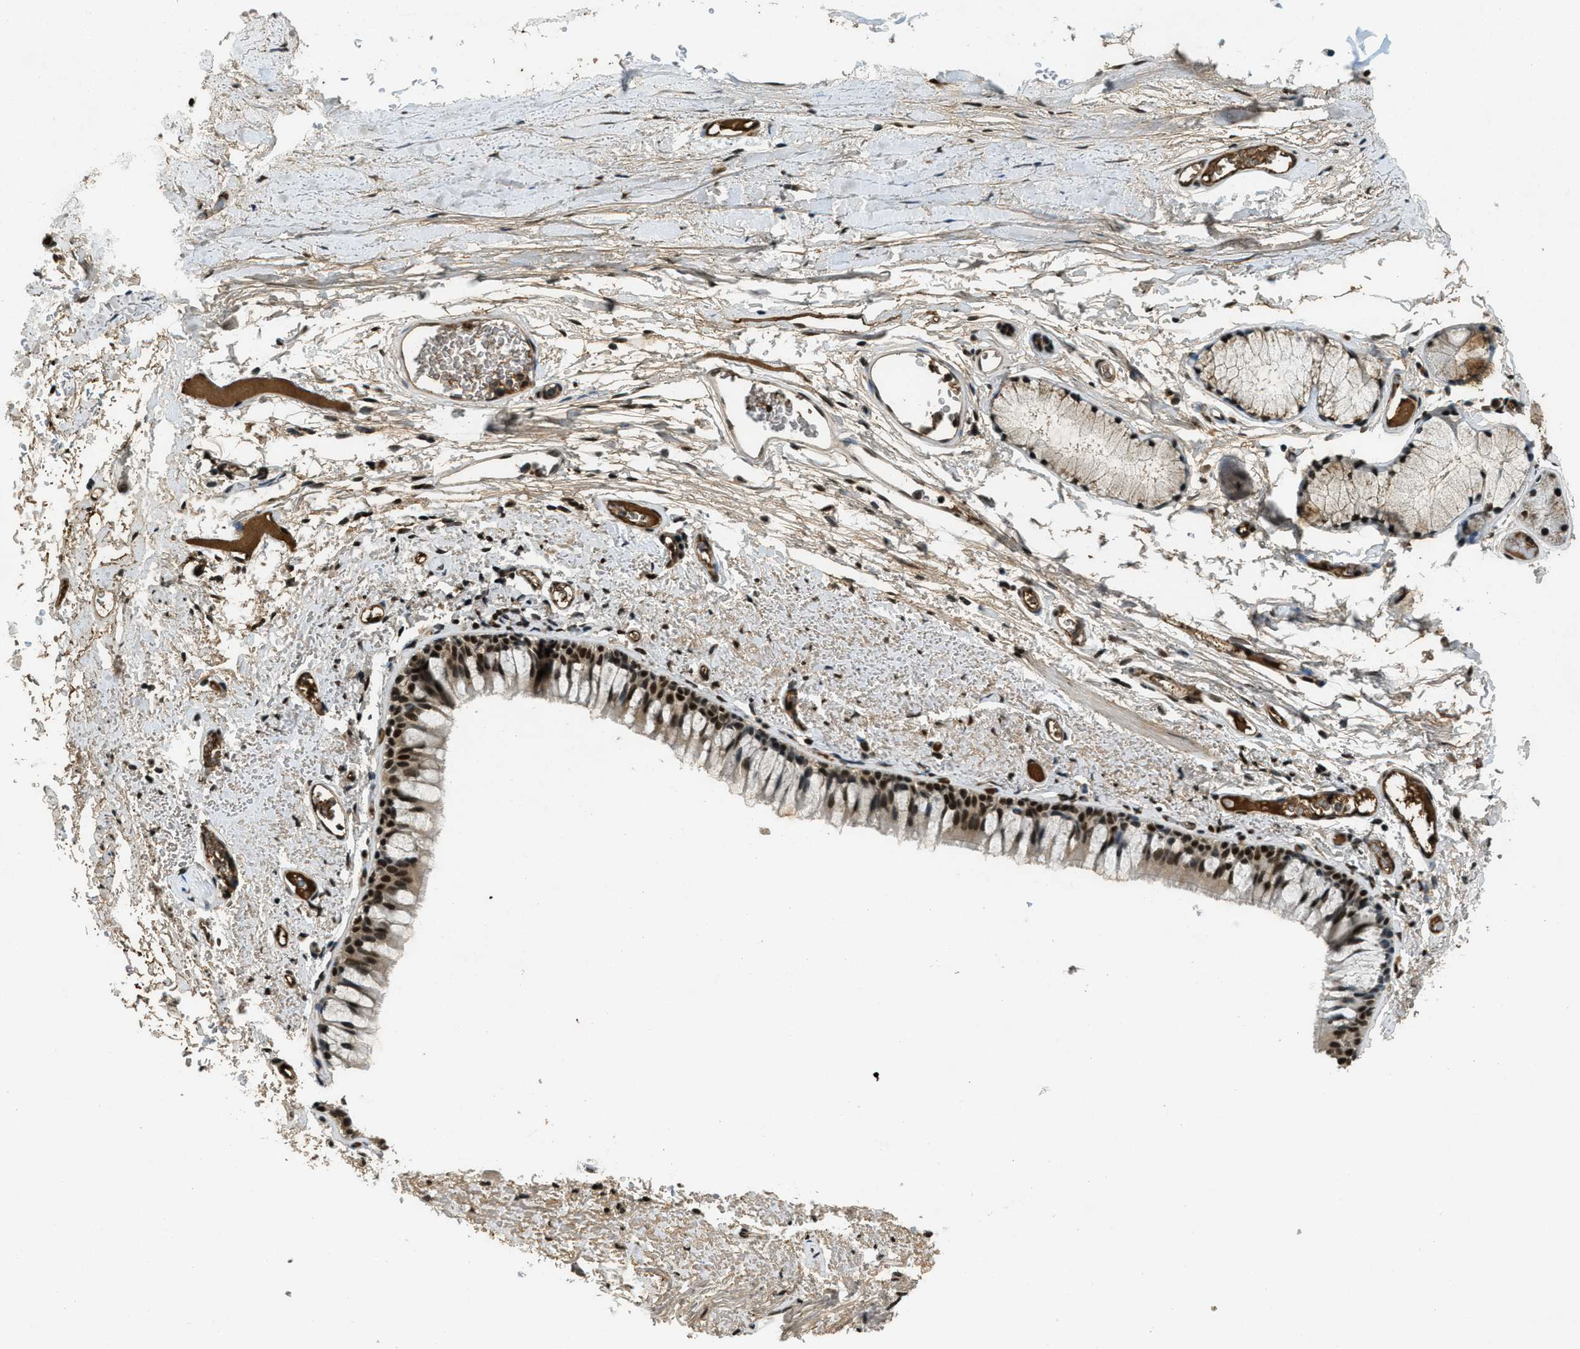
{"staining": {"intensity": "strong", "quantity": ">75%", "location": "cytoplasmic/membranous,nuclear"}, "tissue": "bronchus", "cell_type": "Respiratory epithelial cells", "image_type": "normal", "snomed": [{"axis": "morphology", "description": "Normal tissue, NOS"}, {"axis": "topography", "description": "Bronchus"}], "caption": "Bronchus stained with DAB immunohistochemistry demonstrates high levels of strong cytoplasmic/membranous,nuclear staining in approximately >75% of respiratory epithelial cells.", "gene": "ZNF148", "patient": {"sex": "female", "age": 73}}